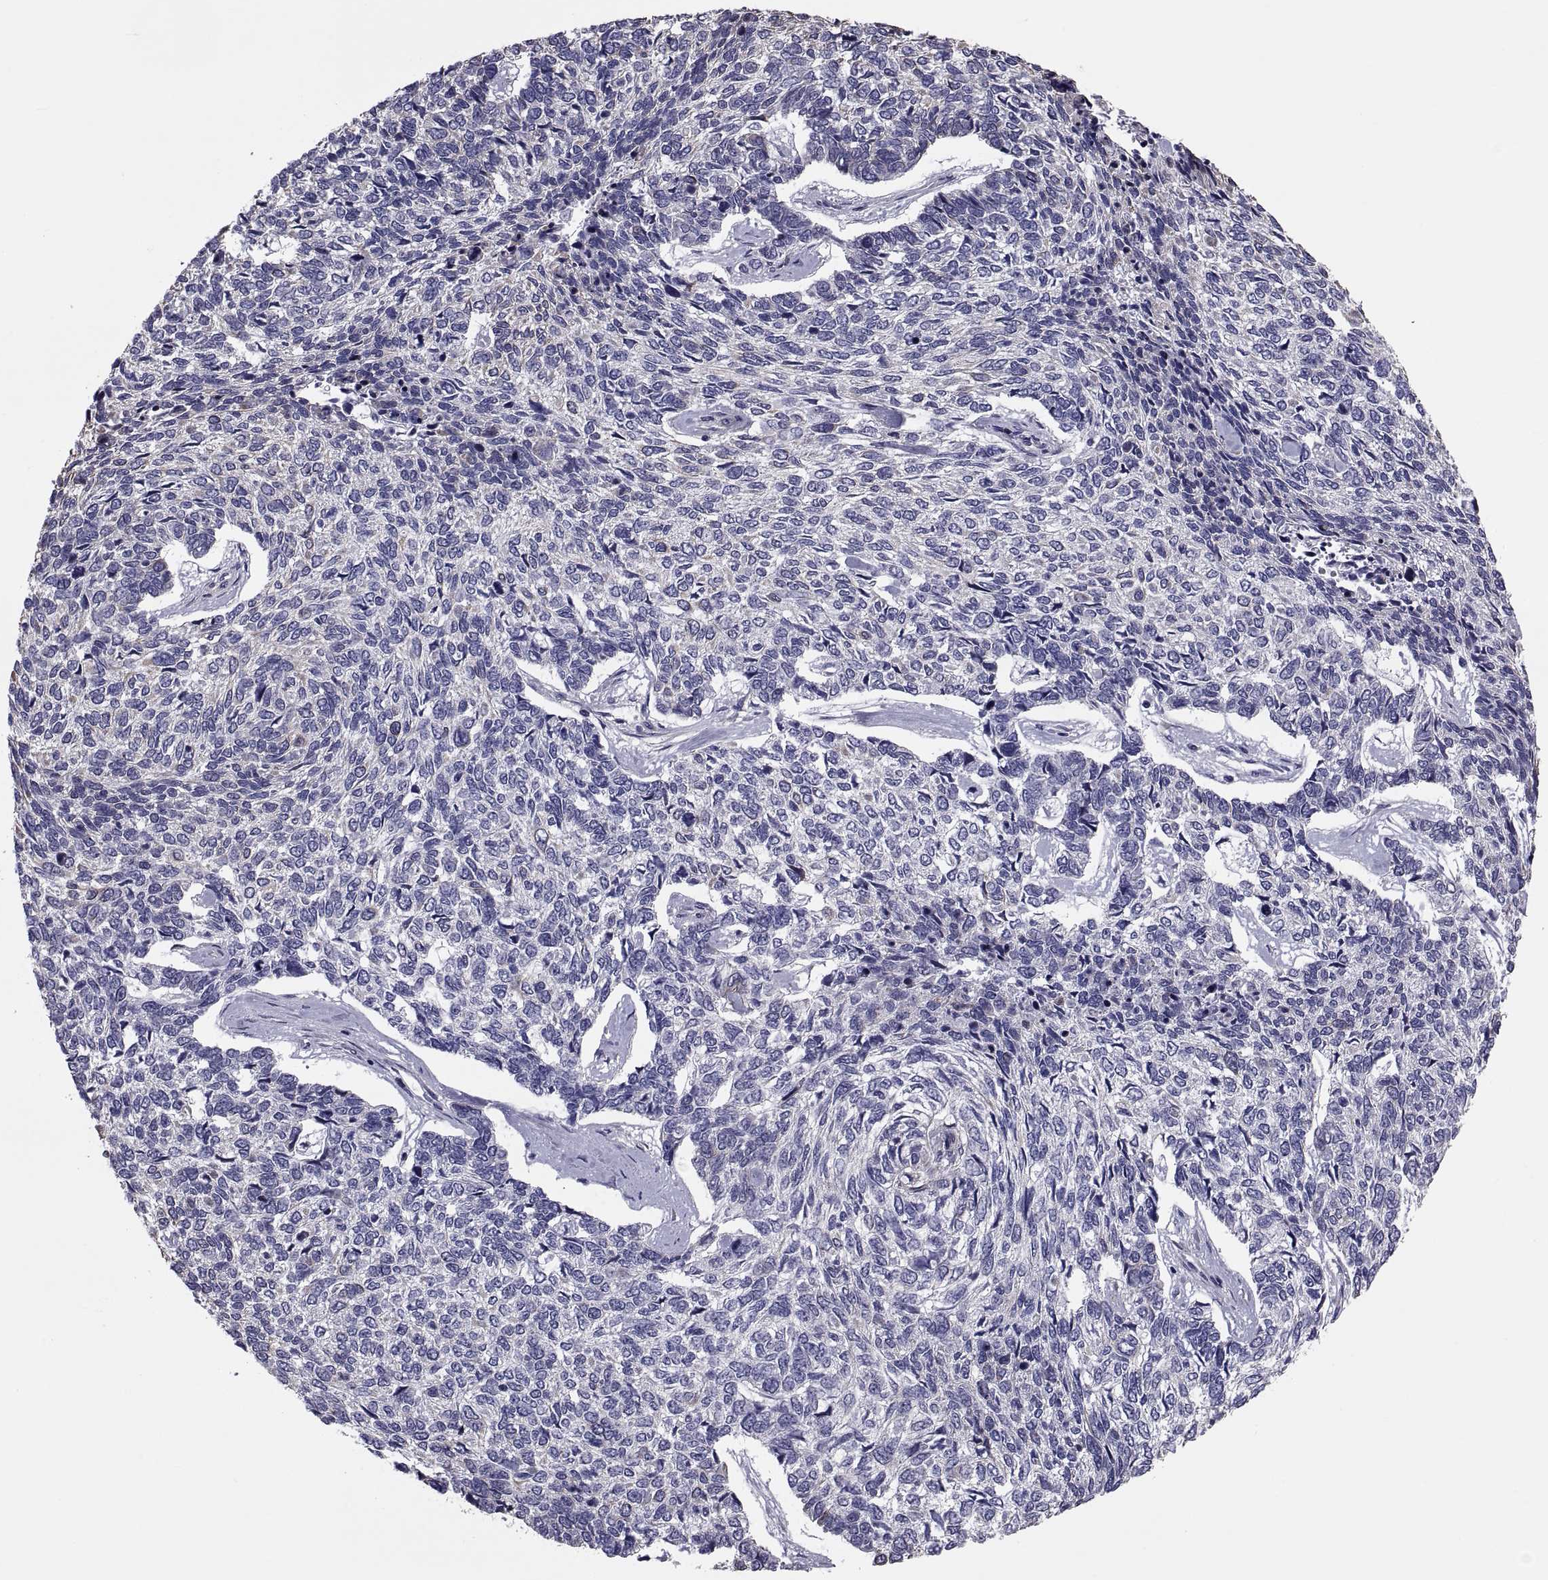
{"staining": {"intensity": "moderate", "quantity": "<25%", "location": "cytoplasmic/membranous"}, "tissue": "skin cancer", "cell_type": "Tumor cells", "image_type": "cancer", "snomed": [{"axis": "morphology", "description": "Basal cell carcinoma"}, {"axis": "topography", "description": "Skin"}], "caption": "This is an image of immunohistochemistry (IHC) staining of skin basal cell carcinoma, which shows moderate positivity in the cytoplasmic/membranous of tumor cells.", "gene": "ANO1", "patient": {"sex": "female", "age": 65}}